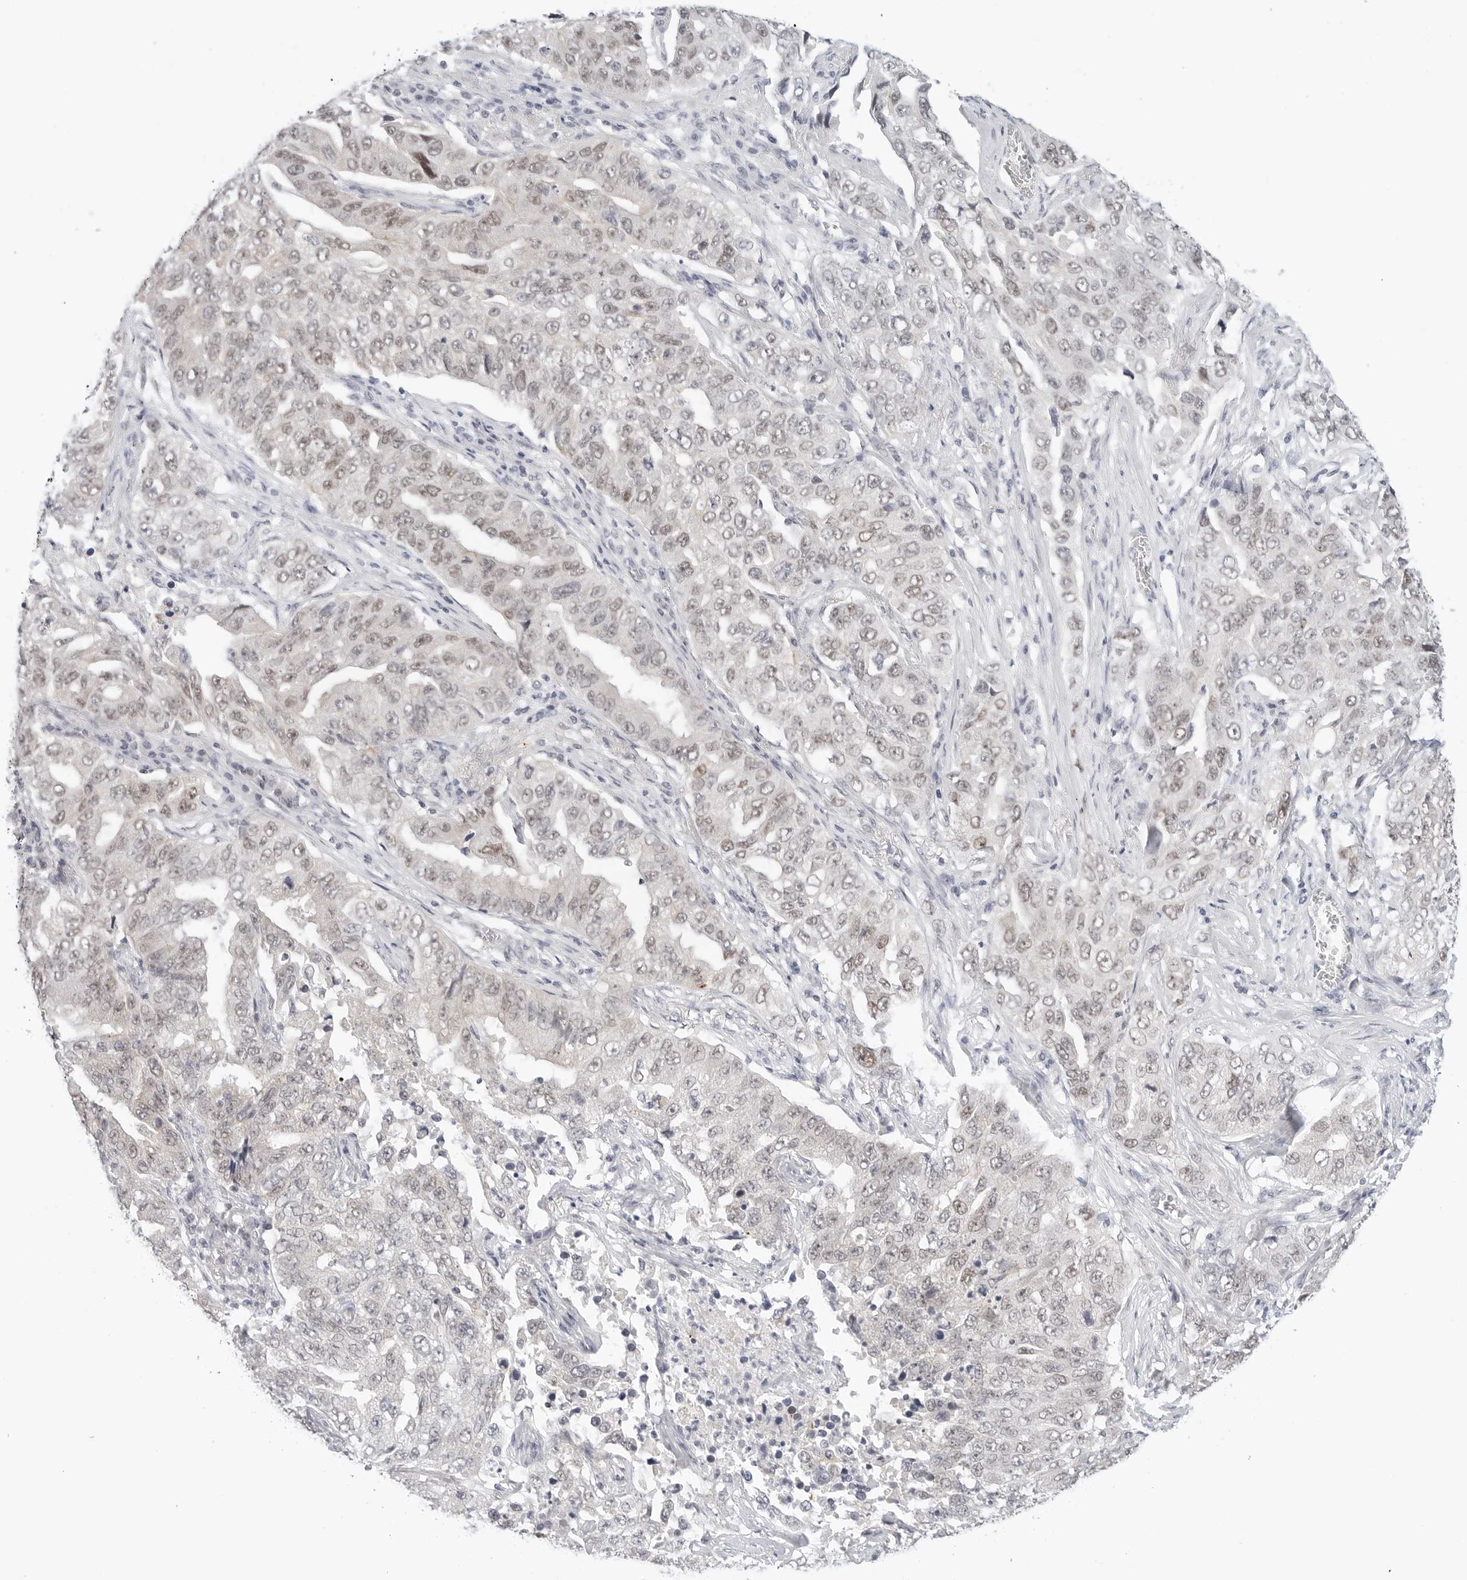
{"staining": {"intensity": "weak", "quantity": "<25%", "location": "nuclear"}, "tissue": "lung cancer", "cell_type": "Tumor cells", "image_type": "cancer", "snomed": [{"axis": "morphology", "description": "Adenocarcinoma, NOS"}, {"axis": "topography", "description": "Lung"}], "caption": "The immunohistochemistry histopathology image has no significant positivity in tumor cells of adenocarcinoma (lung) tissue. (Stains: DAB immunohistochemistry with hematoxylin counter stain, Microscopy: brightfield microscopy at high magnification).", "gene": "TSEN2", "patient": {"sex": "female", "age": 51}}